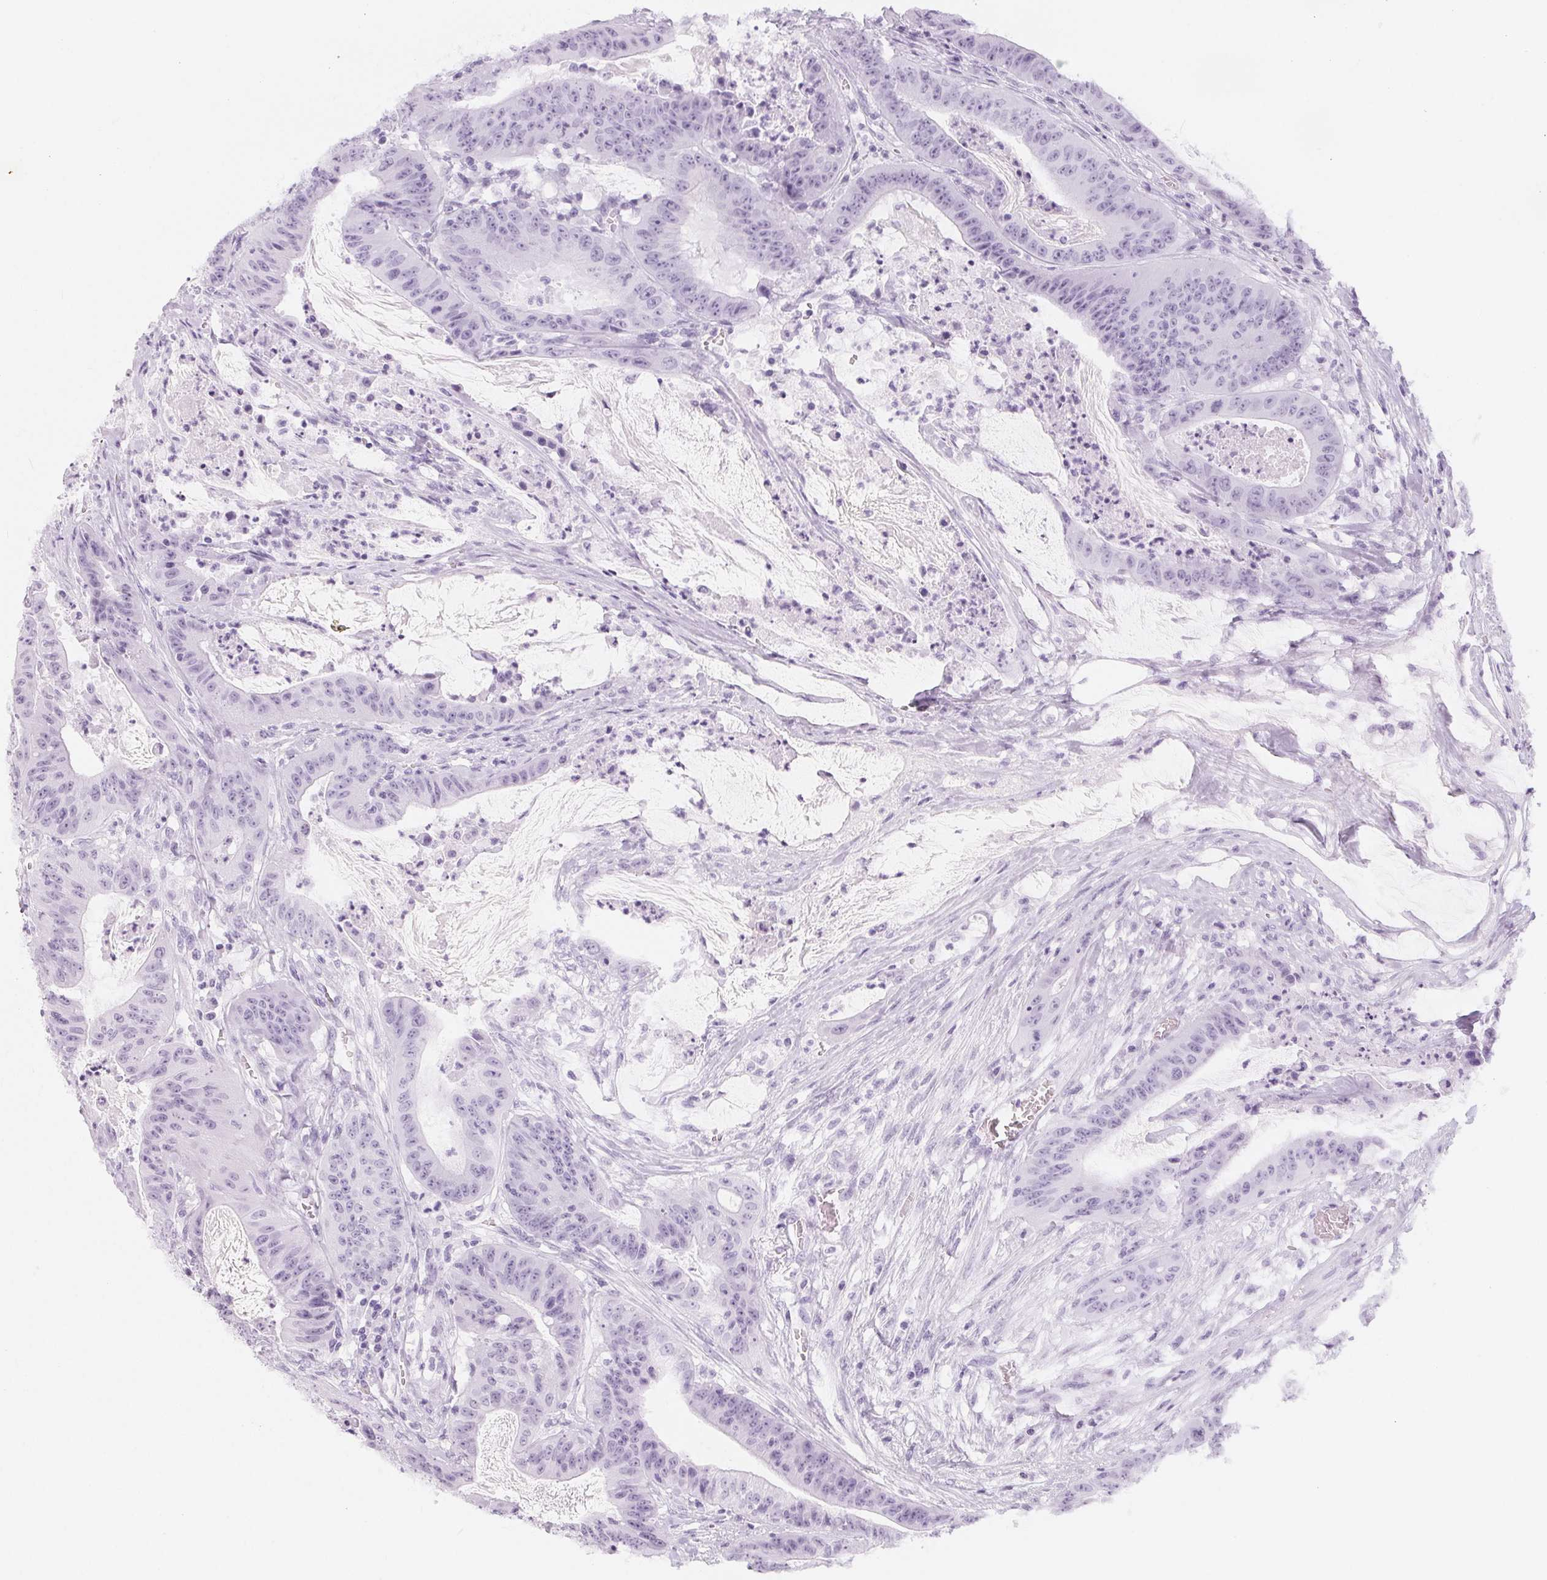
{"staining": {"intensity": "negative", "quantity": "none", "location": "none"}, "tissue": "colorectal cancer", "cell_type": "Tumor cells", "image_type": "cancer", "snomed": [{"axis": "morphology", "description": "Adenocarcinoma, NOS"}, {"axis": "topography", "description": "Colon"}], "caption": "Colorectal cancer was stained to show a protein in brown. There is no significant staining in tumor cells.", "gene": "ZBBX", "patient": {"sex": "male", "age": 33}}